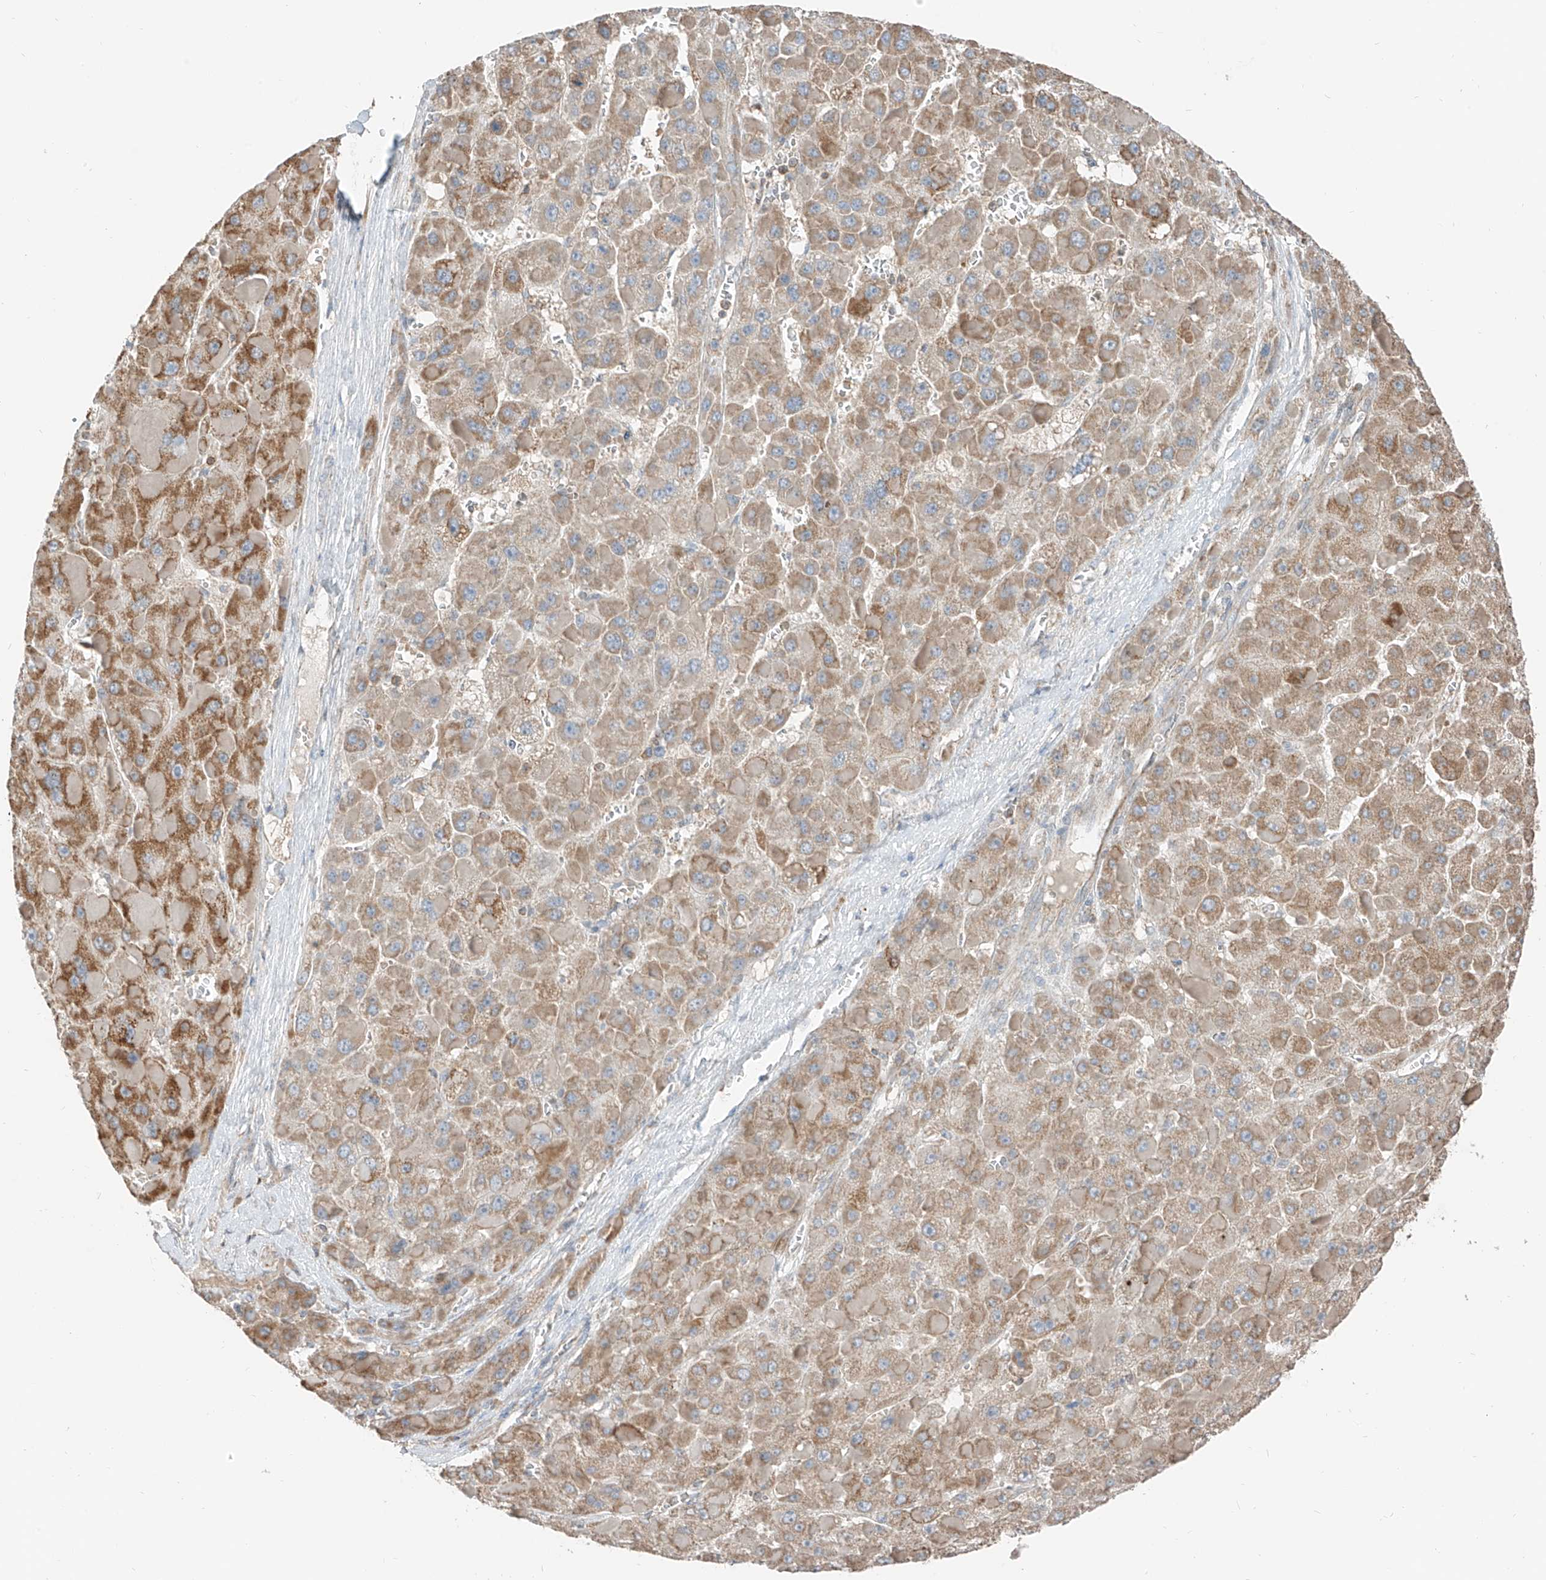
{"staining": {"intensity": "moderate", "quantity": ">75%", "location": "cytoplasmic/membranous"}, "tissue": "liver cancer", "cell_type": "Tumor cells", "image_type": "cancer", "snomed": [{"axis": "morphology", "description": "Carcinoma, Hepatocellular, NOS"}, {"axis": "topography", "description": "Liver"}], "caption": "Protein staining displays moderate cytoplasmic/membranous staining in about >75% of tumor cells in liver cancer.", "gene": "ETHE1", "patient": {"sex": "female", "age": 73}}